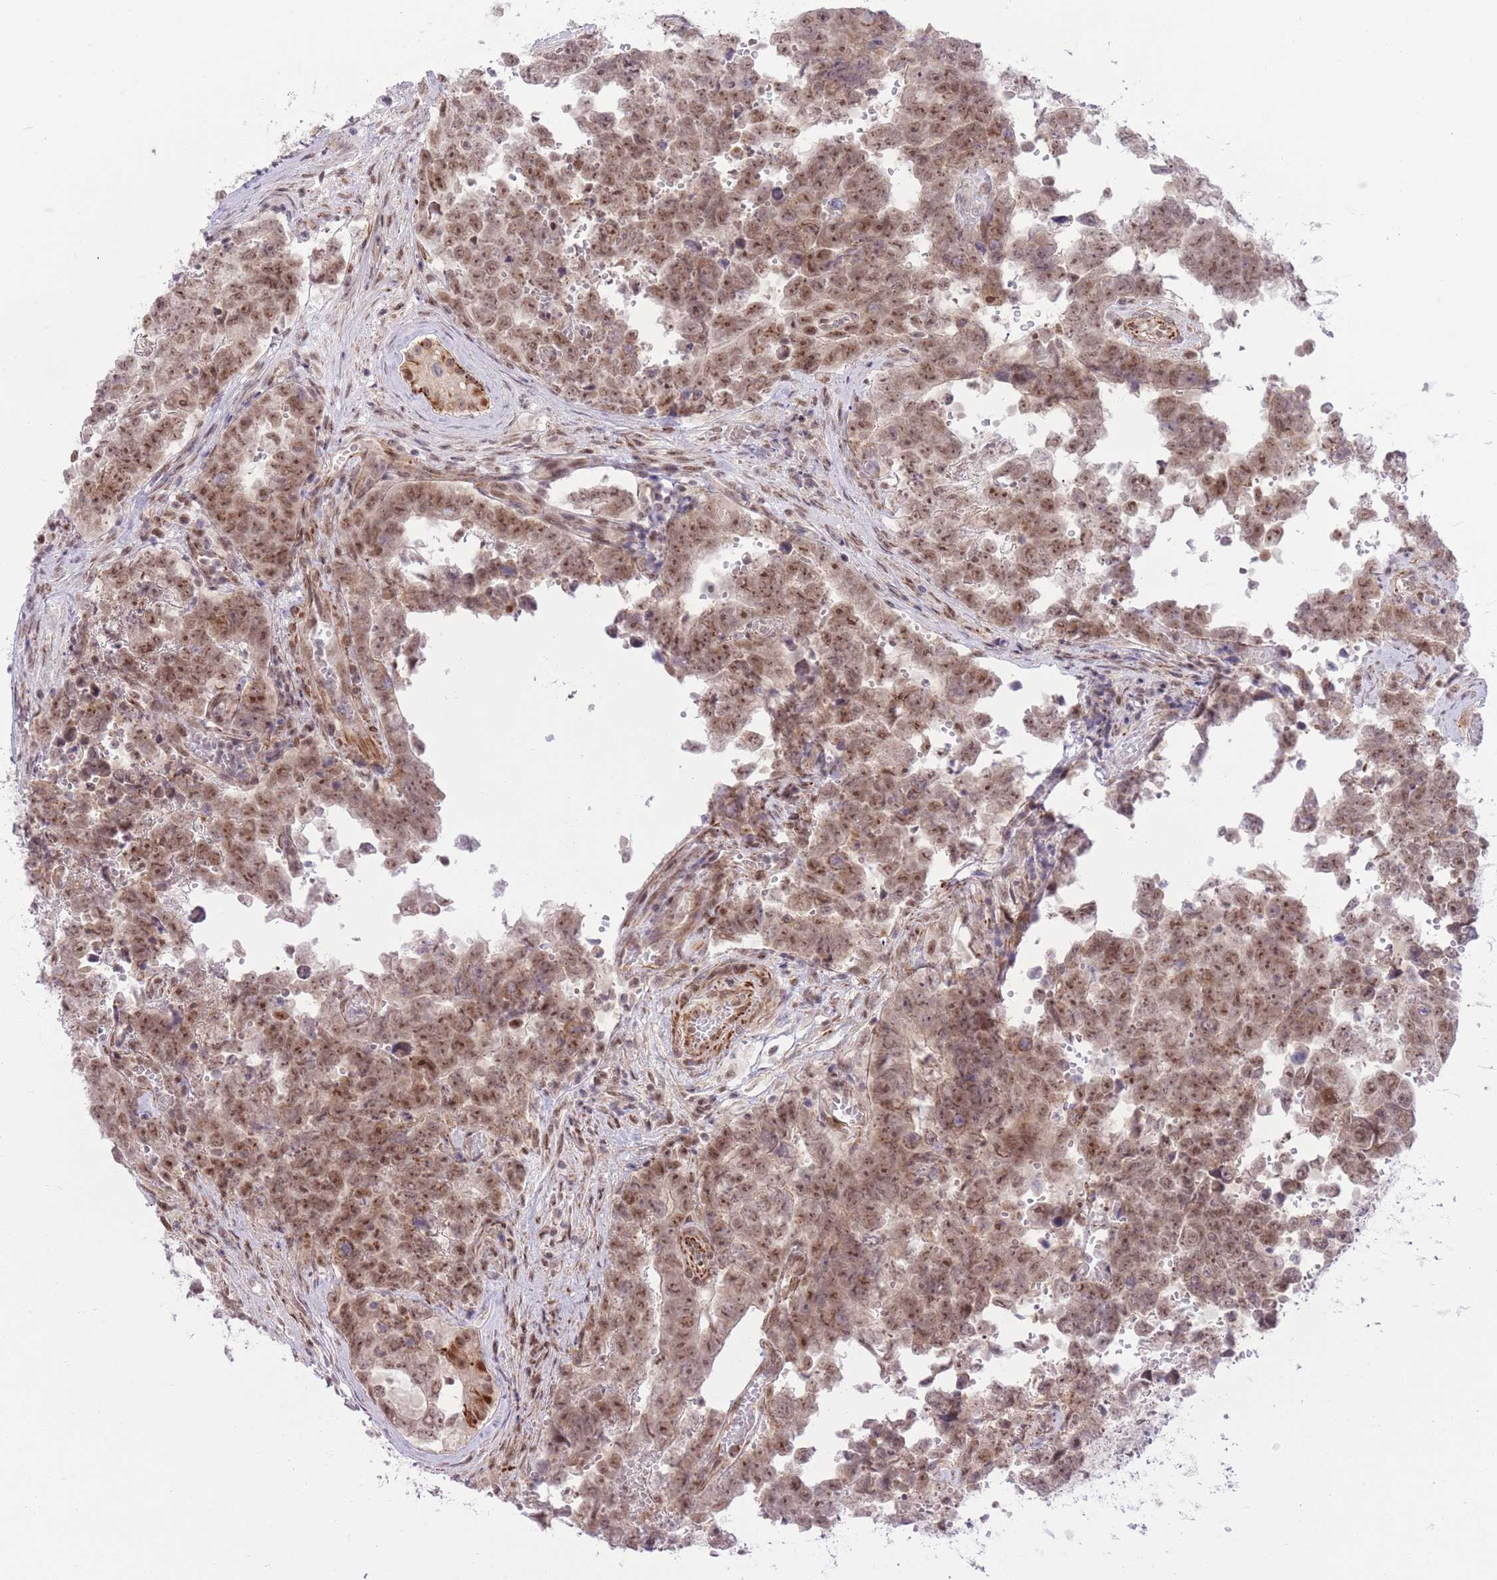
{"staining": {"intensity": "moderate", "quantity": ">75%", "location": "nuclear"}, "tissue": "testis cancer", "cell_type": "Tumor cells", "image_type": "cancer", "snomed": [{"axis": "morphology", "description": "Normal tissue, NOS"}, {"axis": "morphology", "description": "Carcinoma, Embryonal, NOS"}, {"axis": "topography", "description": "Testis"}, {"axis": "topography", "description": "Epididymis"}], "caption": "Protein staining of testis embryonal carcinoma tissue demonstrates moderate nuclear staining in about >75% of tumor cells.", "gene": "ELL", "patient": {"sex": "male", "age": 25}}